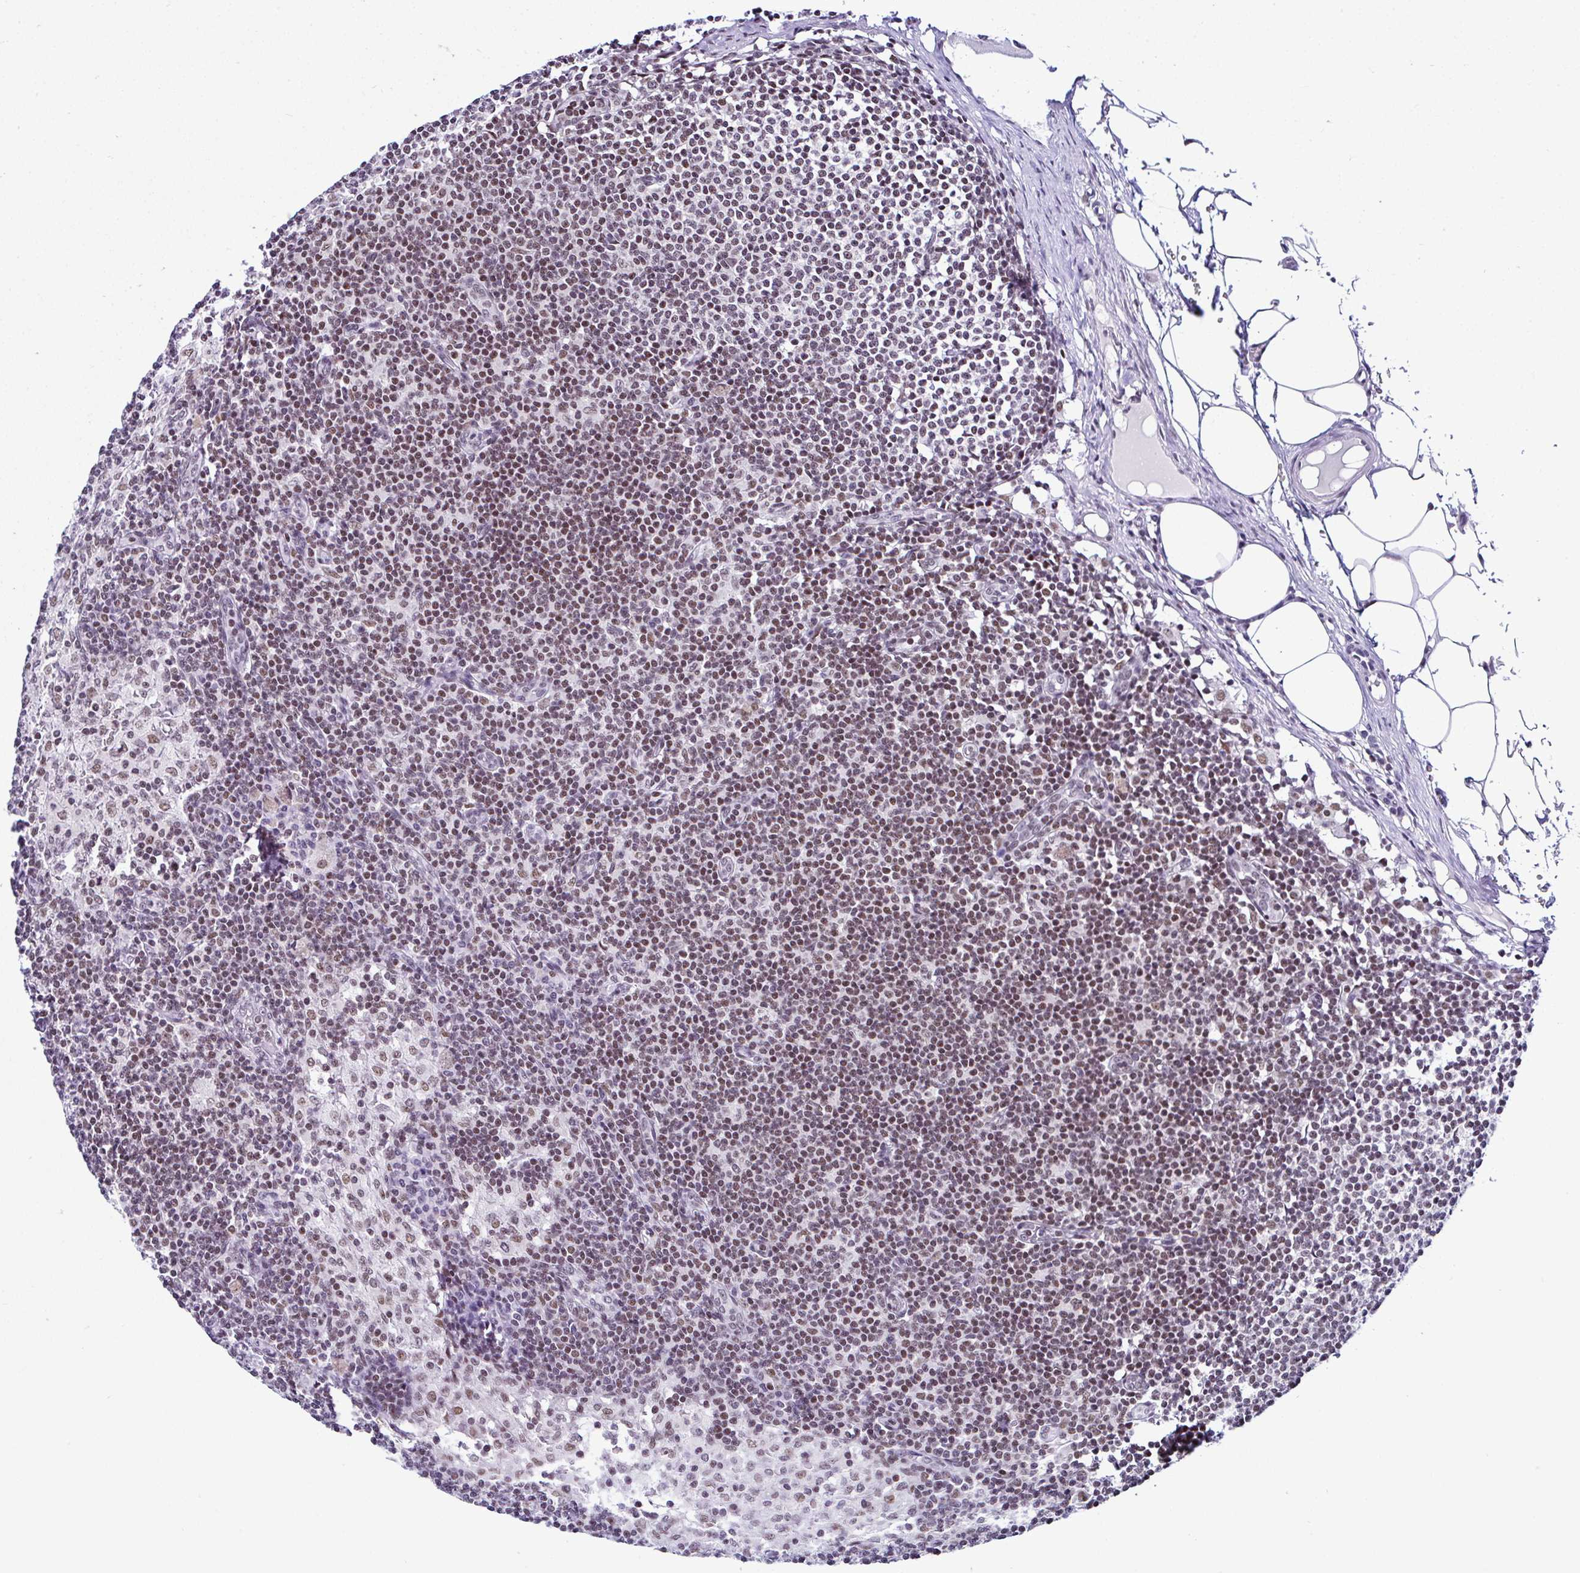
{"staining": {"intensity": "moderate", "quantity": "25%-75%", "location": "nuclear"}, "tissue": "lymph node", "cell_type": "Germinal center cells", "image_type": "normal", "snomed": [{"axis": "morphology", "description": "Normal tissue, NOS"}, {"axis": "topography", "description": "Lymph node"}], "caption": "Moderate nuclear positivity is identified in about 25%-75% of germinal center cells in normal lymph node.", "gene": "DR1", "patient": {"sex": "male", "age": 49}}